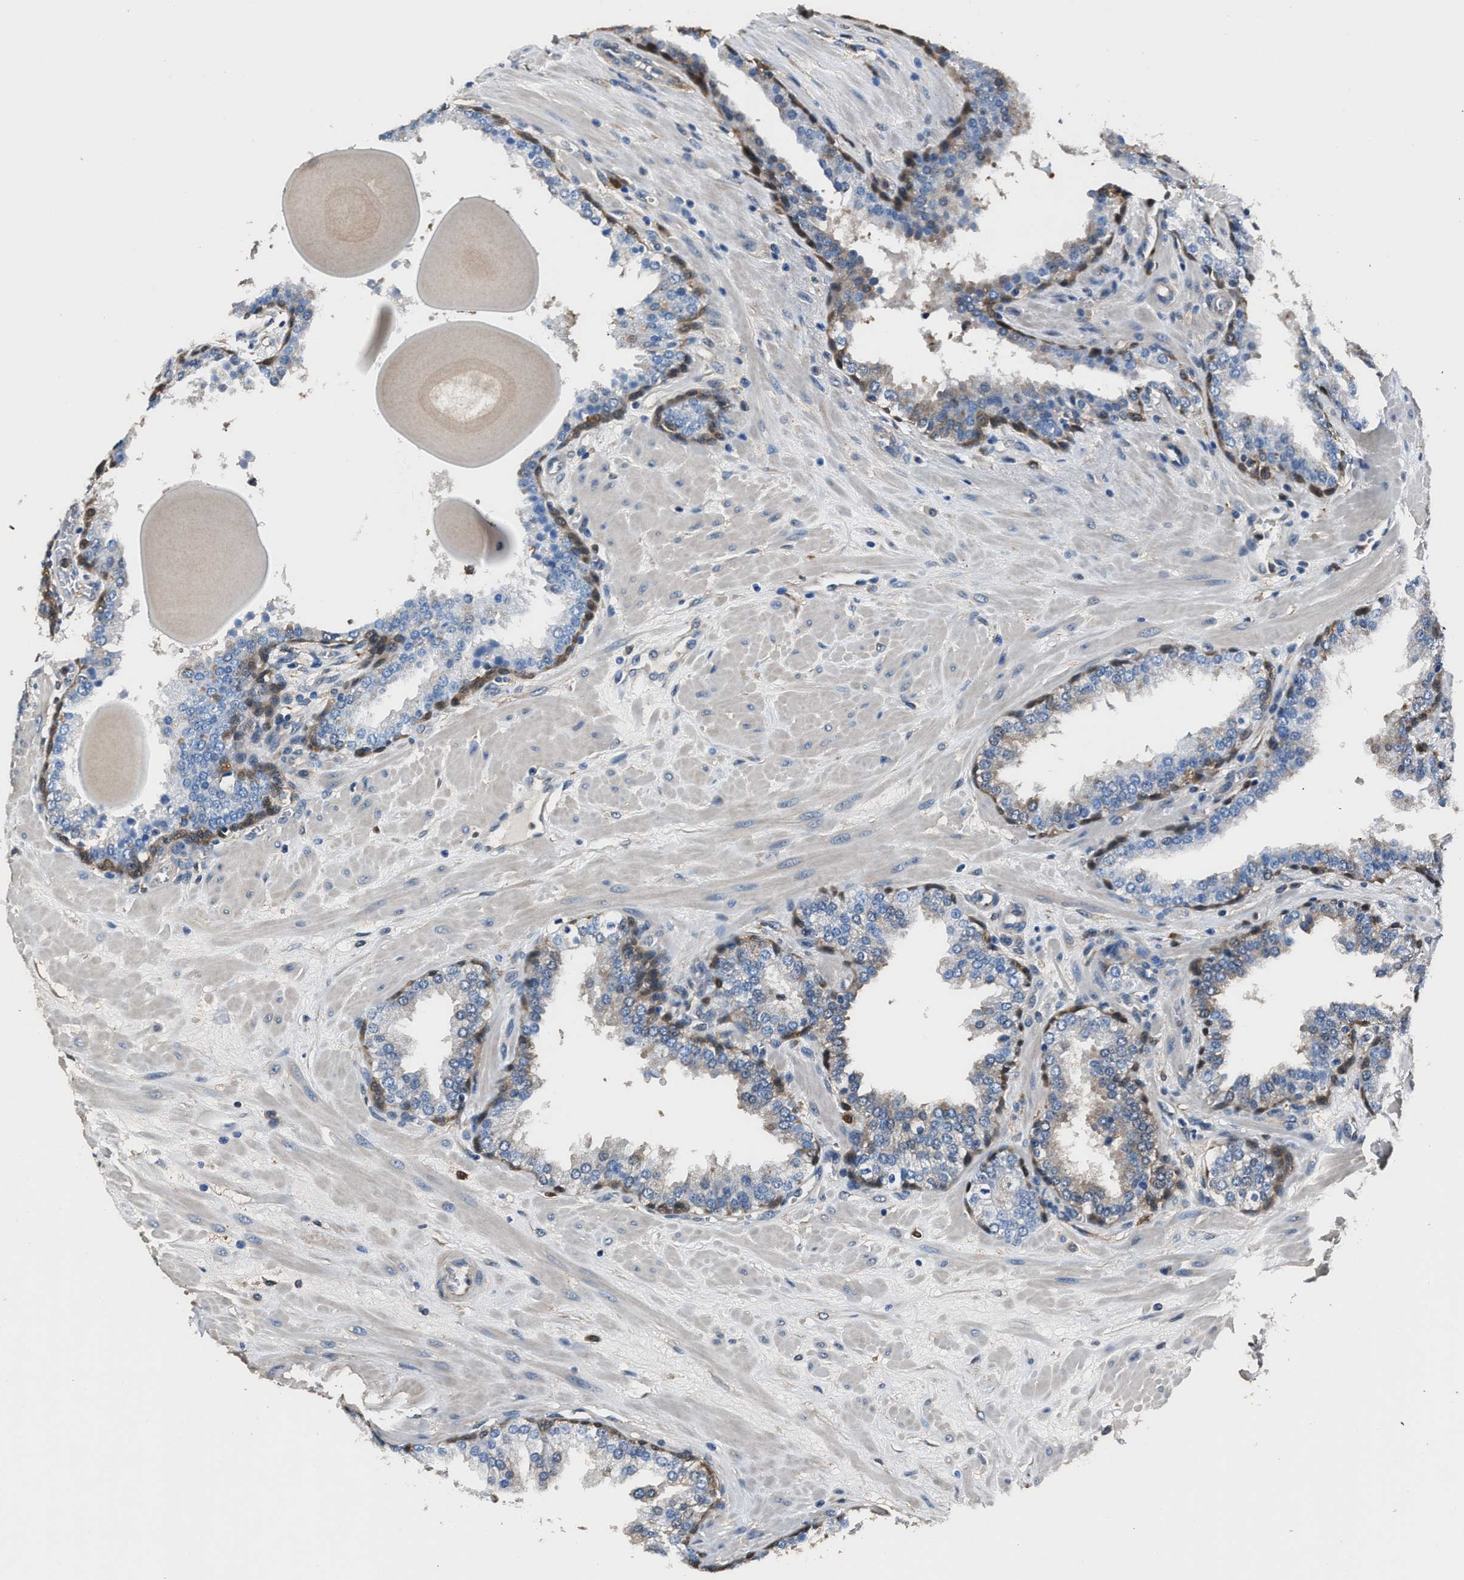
{"staining": {"intensity": "moderate", "quantity": "25%-75%", "location": "cytoplasmic/membranous"}, "tissue": "prostate", "cell_type": "Glandular cells", "image_type": "normal", "snomed": [{"axis": "morphology", "description": "Normal tissue, NOS"}, {"axis": "topography", "description": "Prostate"}], "caption": "This histopathology image exhibits immunohistochemistry staining of unremarkable human prostate, with medium moderate cytoplasmic/membranous positivity in about 25%-75% of glandular cells.", "gene": "GSTP1", "patient": {"sex": "male", "age": 51}}